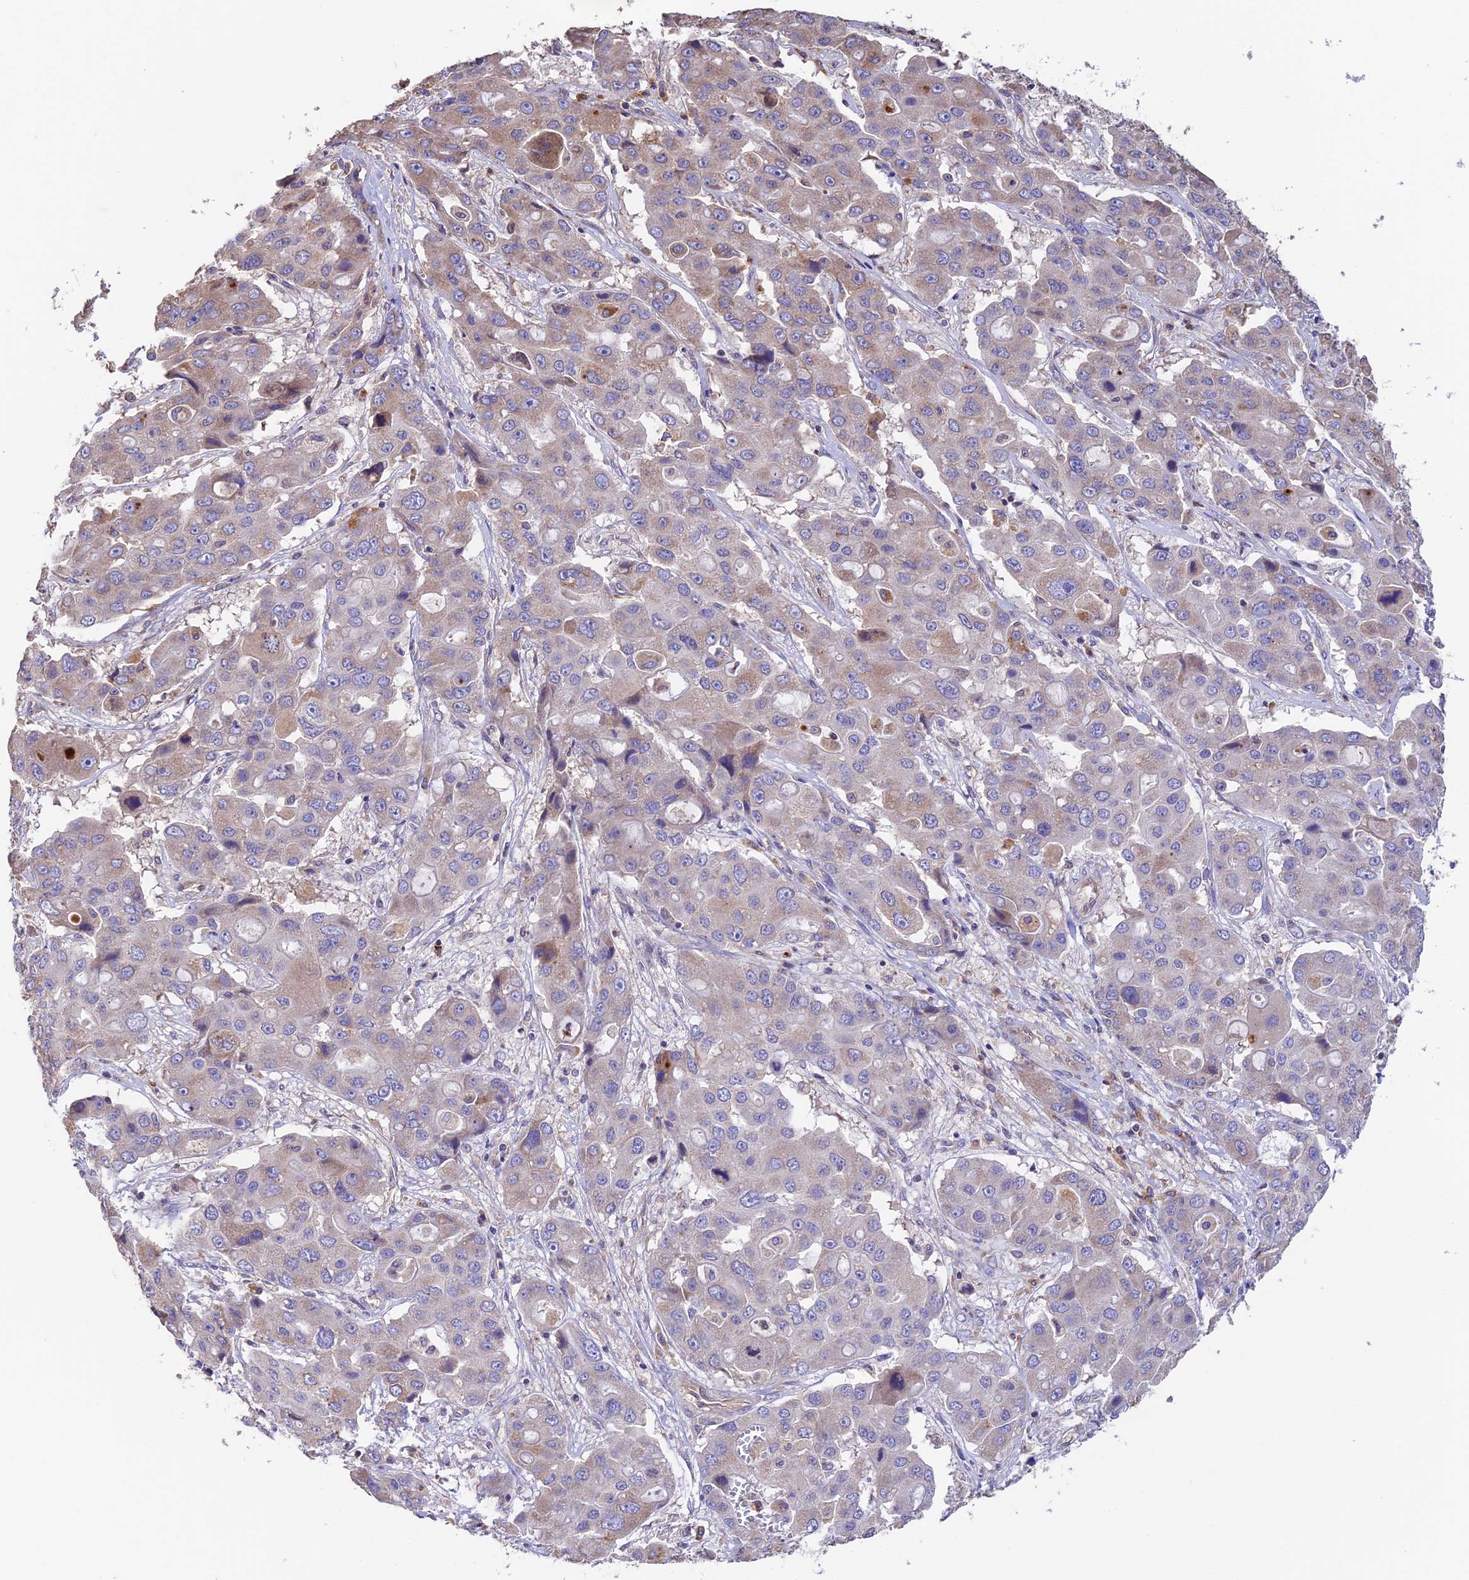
{"staining": {"intensity": "weak", "quantity": "25%-75%", "location": "cytoplasmic/membranous"}, "tissue": "liver cancer", "cell_type": "Tumor cells", "image_type": "cancer", "snomed": [{"axis": "morphology", "description": "Cholangiocarcinoma"}, {"axis": "topography", "description": "Liver"}], "caption": "About 25%-75% of tumor cells in liver cancer (cholangiocarcinoma) display weak cytoplasmic/membranous protein positivity as visualized by brown immunohistochemical staining.", "gene": "EMC3", "patient": {"sex": "male", "age": 67}}